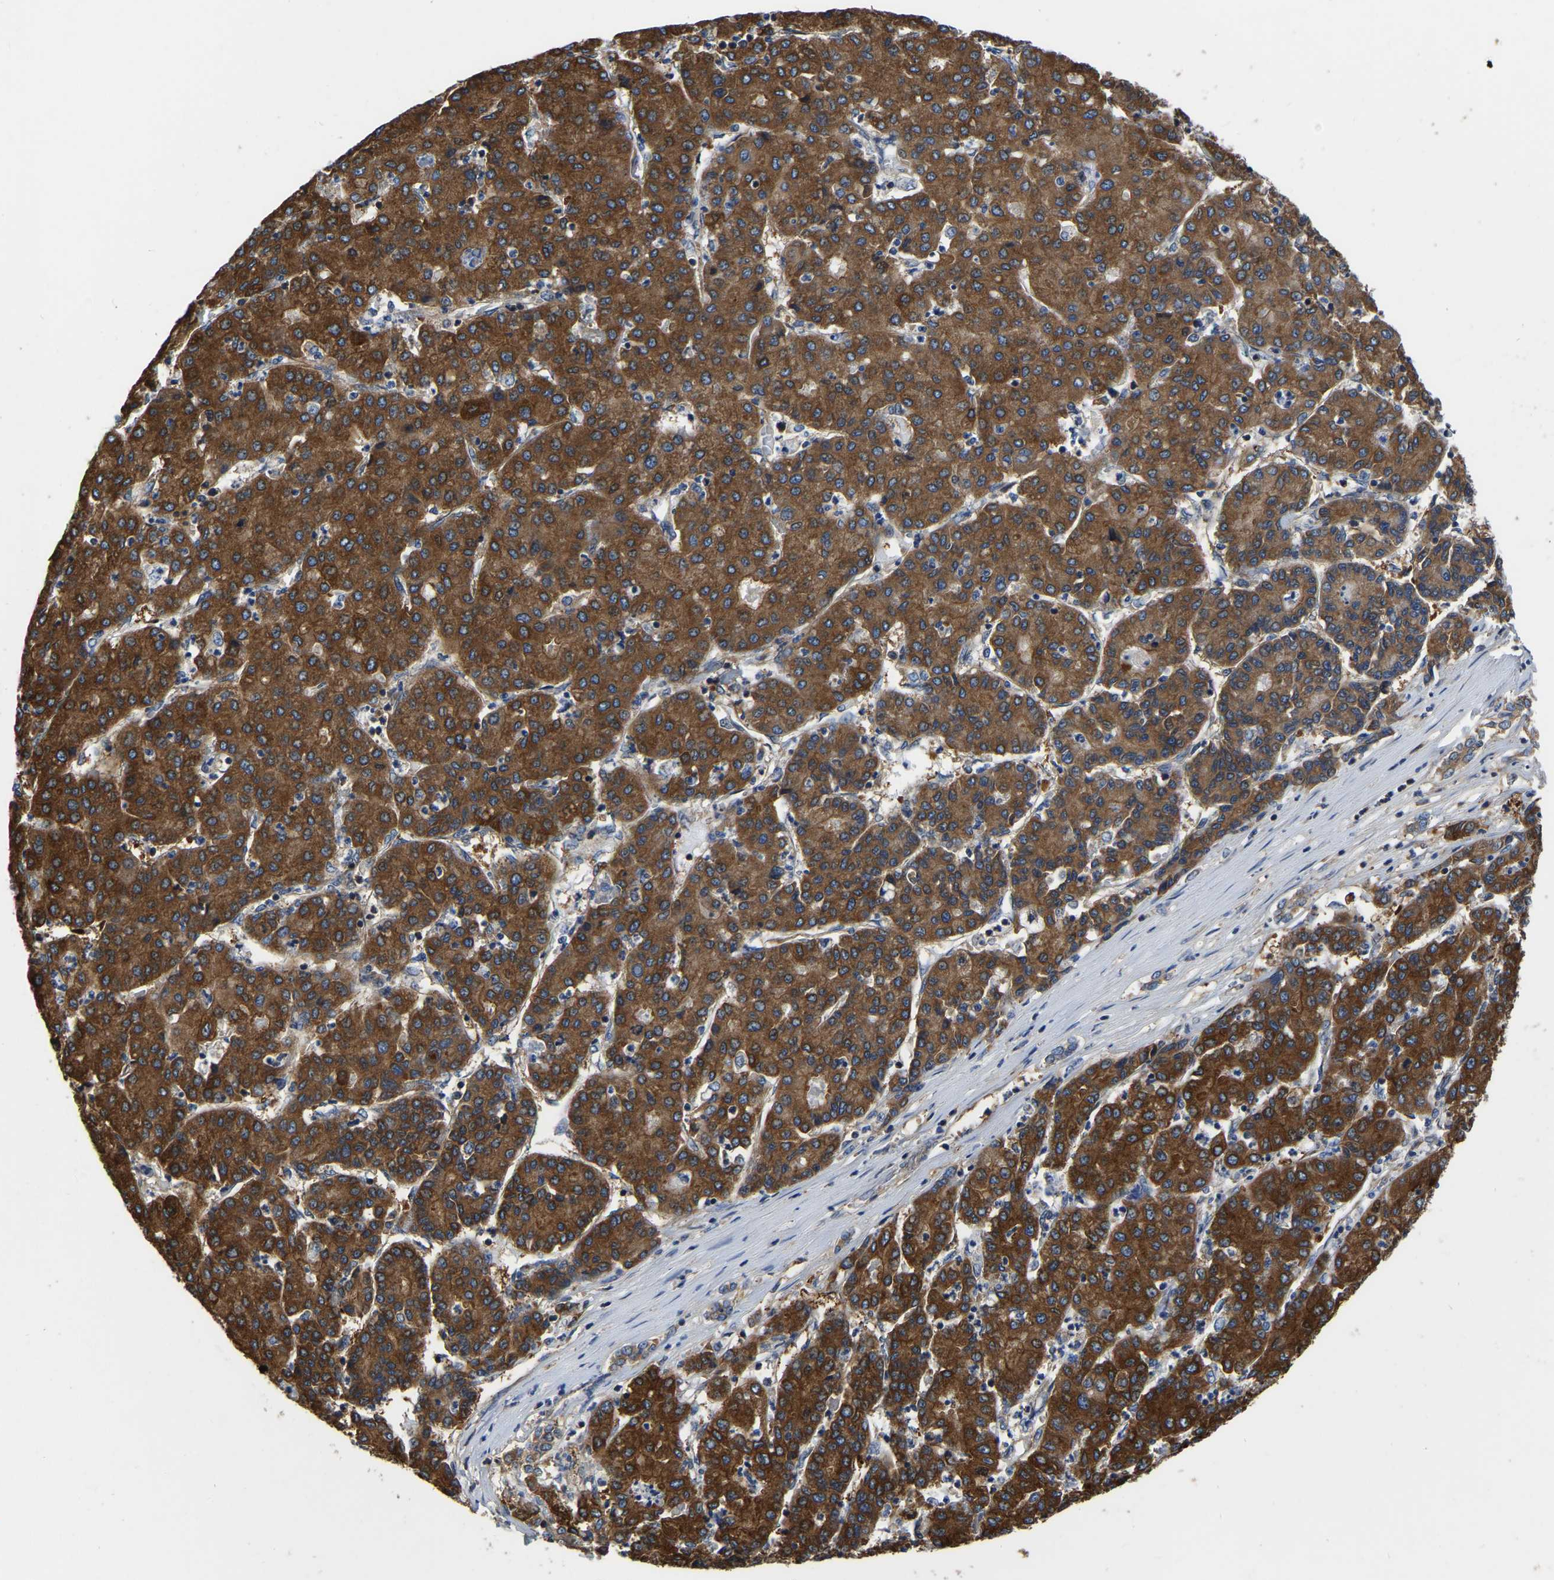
{"staining": {"intensity": "strong", "quantity": ">75%", "location": "cytoplasmic/membranous"}, "tissue": "liver cancer", "cell_type": "Tumor cells", "image_type": "cancer", "snomed": [{"axis": "morphology", "description": "Carcinoma, Hepatocellular, NOS"}, {"axis": "topography", "description": "Liver"}], "caption": "A high-resolution micrograph shows immunohistochemistry staining of hepatocellular carcinoma (liver), which shows strong cytoplasmic/membranous expression in approximately >75% of tumor cells. Immunohistochemistry stains the protein of interest in brown and the nuclei are stained blue.", "gene": "GARS1", "patient": {"sex": "male", "age": 65}}